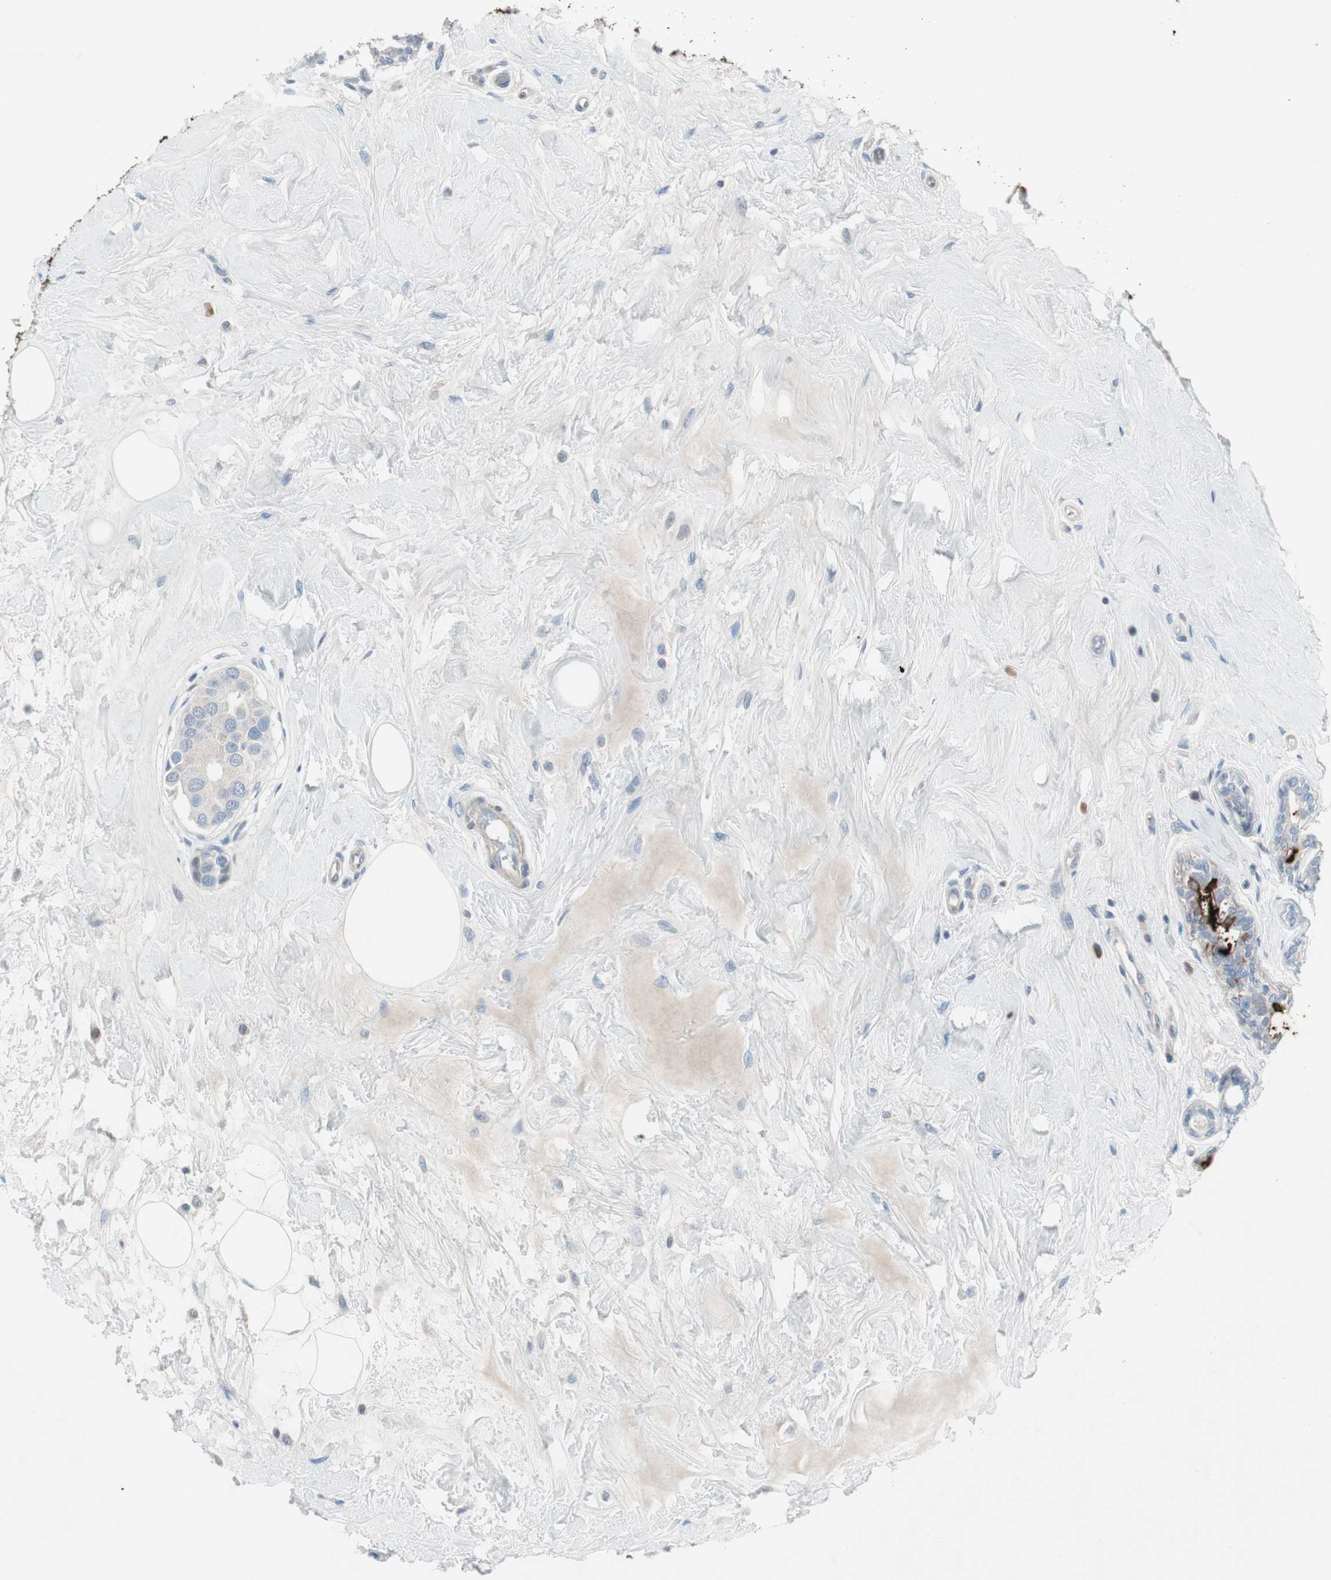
{"staining": {"intensity": "negative", "quantity": "none", "location": "none"}, "tissue": "breast cancer", "cell_type": "Tumor cells", "image_type": "cancer", "snomed": [{"axis": "morphology", "description": "Normal tissue, NOS"}, {"axis": "morphology", "description": "Duct carcinoma"}, {"axis": "topography", "description": "Breast"}], "caption": "Intraductal carcinoma (breast) was stained to show a protein in brown. There is no significant staining in tumor cells.", "gene": "PIGR", "patient": {"sex": "female", "age": 39}}